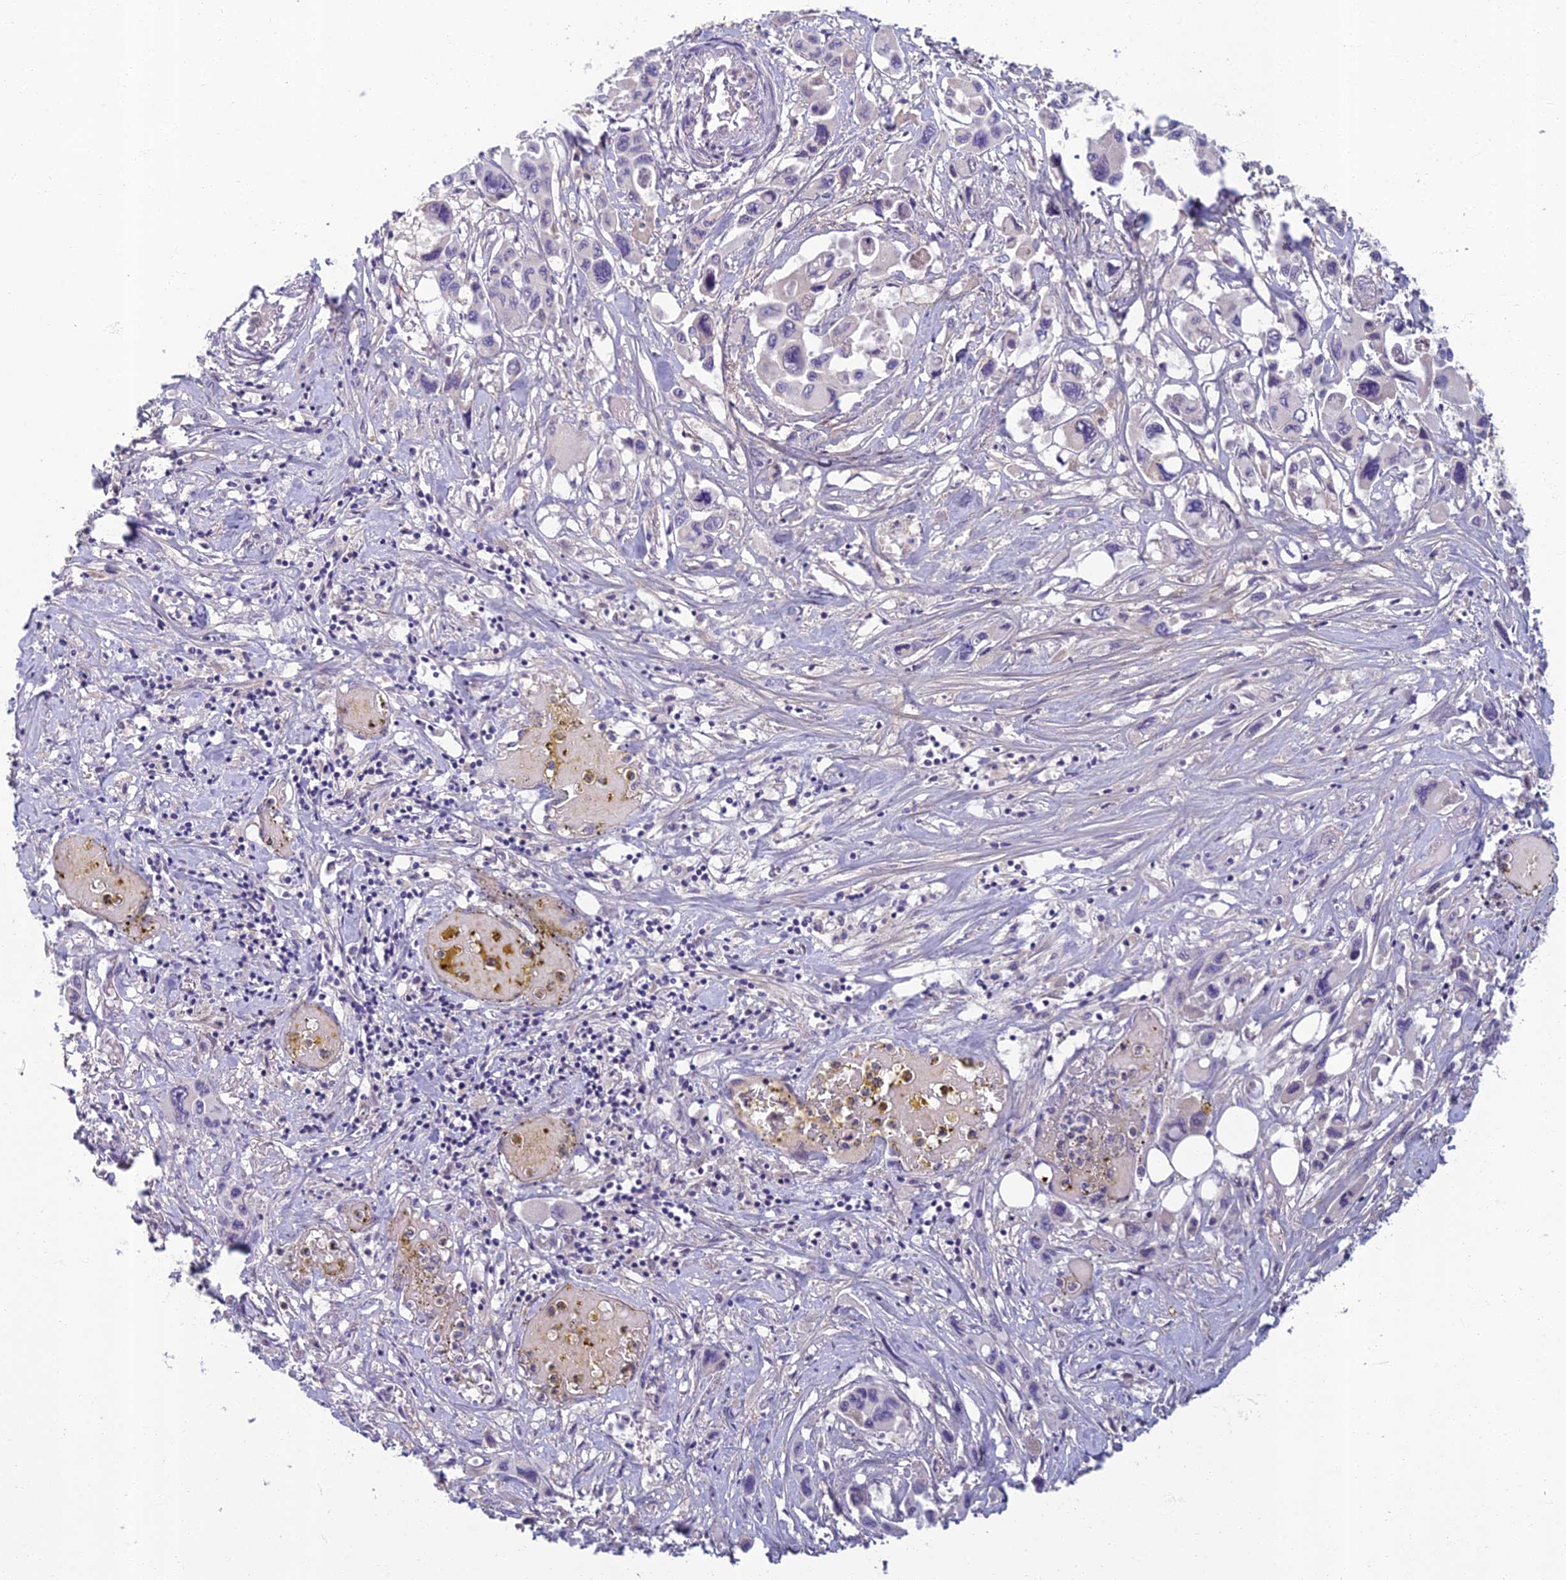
{"staining": {"intensity": "negative", "quantity": "none", "location": "none"}, "tissue": "pancreatic cancer", "cell_type": "Tumor cells", "image_type": "cancer", "snomed": [{"axis": "morphology", "description": "Adenocarcinoma, NOS"}, {"axis": "topography", "description": "Pancreas"}], "caption": "Immunohistochemistry (IHC) micrograph of neoplastic tissue: pancreatic cancer (adenocarcinoma) stained with DAB exhibits no significant protein staining in tumor cells.", "gene": "SLC25A41", "patient": {"sex": "male", "age": 92}}